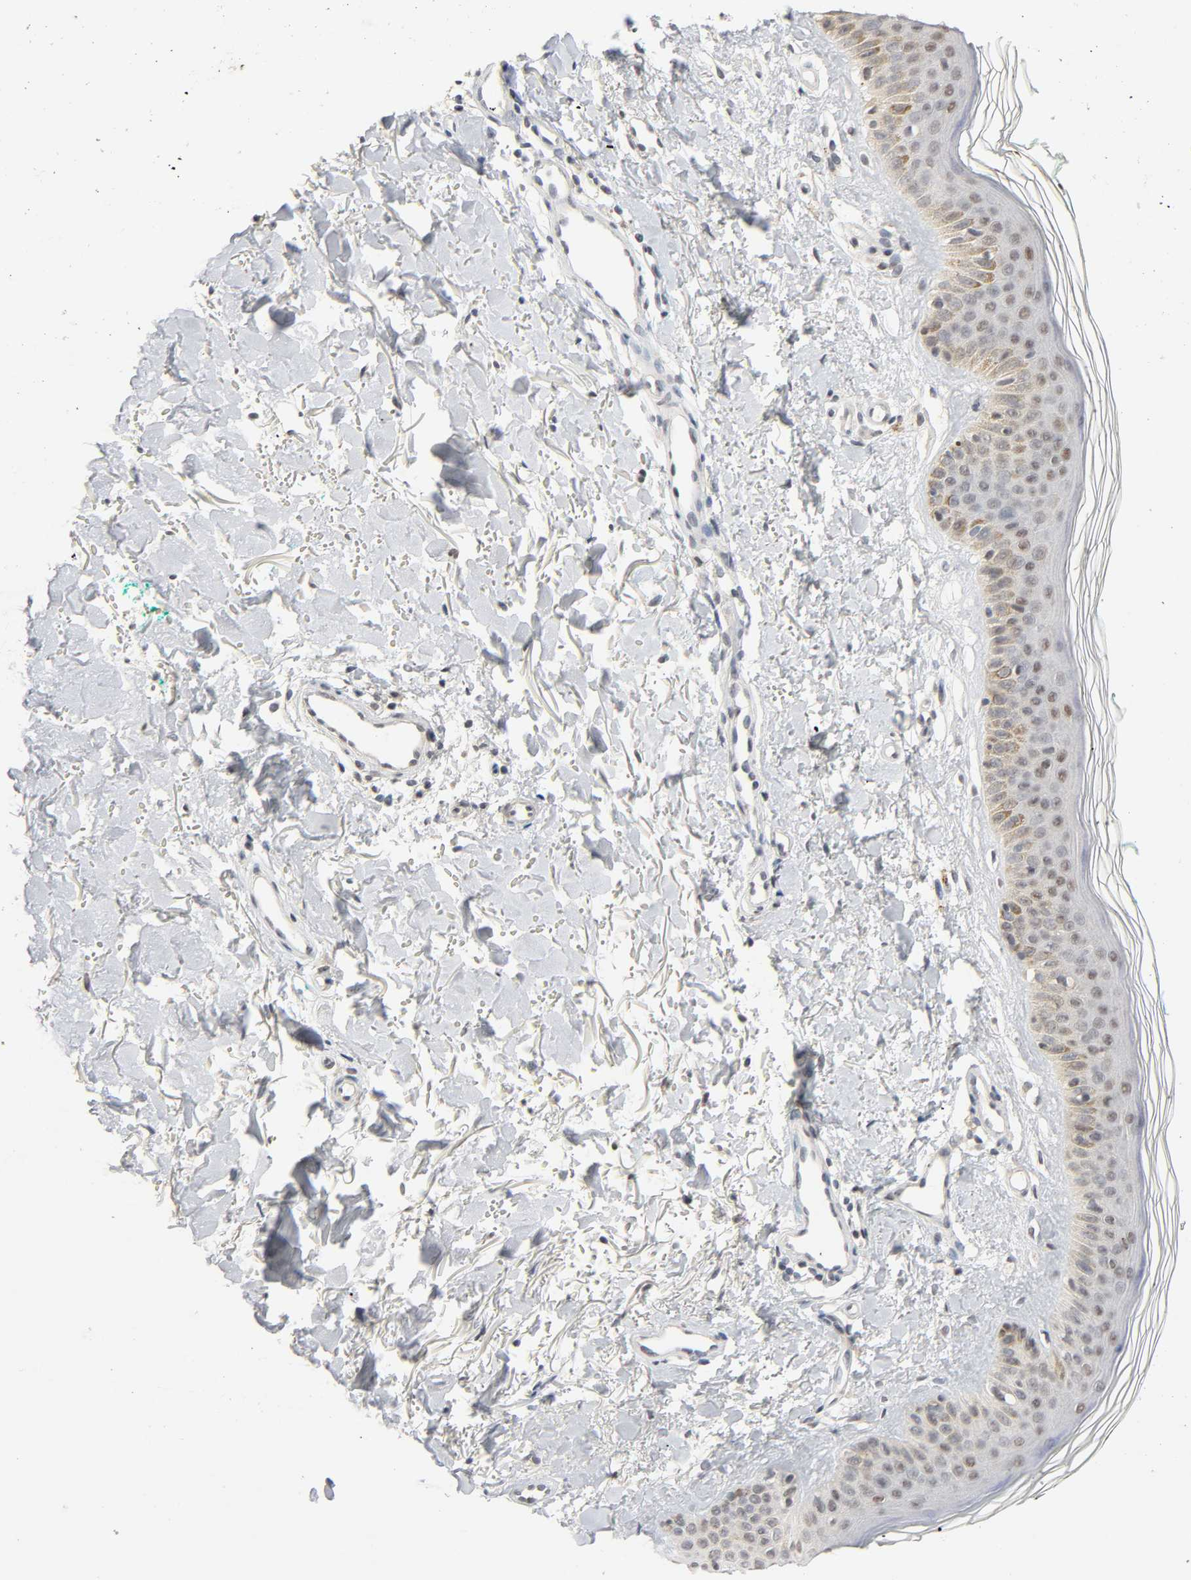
{"staining": {"intensity": "negative", "quantity": "none", "location": "none"}, "tissue": "skin", "cell_type": "Fibroblasts", "image_type": "normal", "snomed": [{"axis": "morphology", "description": "Normal tissue, NOS"}, {"axis": "topography", "description": "Skin"}], "caption": "The photomicrograph demonstrates no significant staining in fibroblasts of skin.", "gene": "MAPKAPK5", "patient": {"sex": "male", "age": 71}}